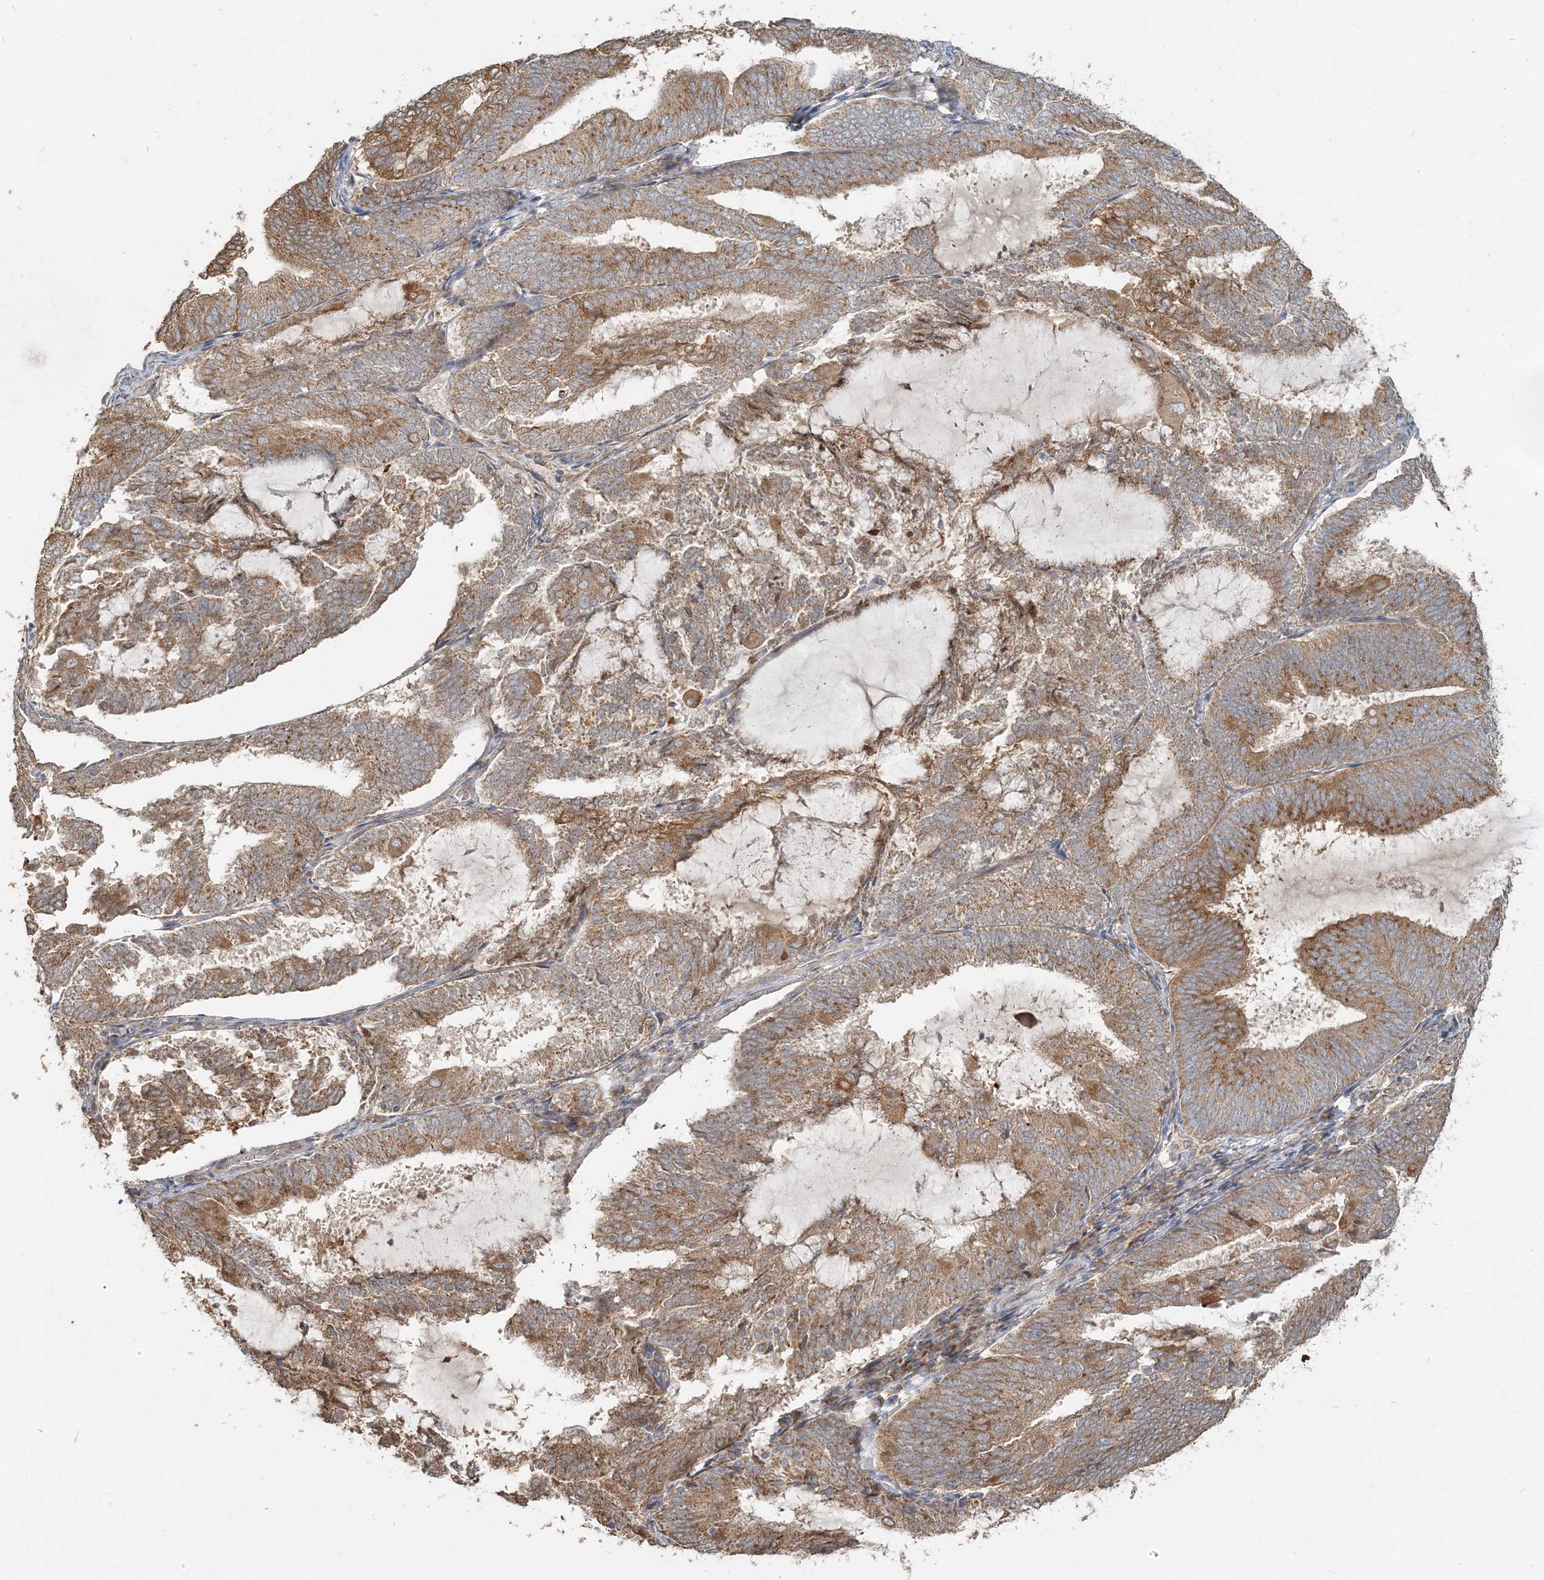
{"staining": {"intensity": "moderate", "quantity": ">75%", "location": "cytoplasmic/membranous"}, "tissue": "endometrial cancer", "cell_type": "Tumor cells", "image_type": "cancer", "snomed": [{"axis": "morphology", "description": "Adenocarcinoma, NOS"}, {"axis": "topography", "description": "Endometrium"}], "caption": "About >75% of tumor cells in adenocarcinoma (endometrial) display moderate cytoplasmic/membranous protein expression as visualized by brown immunohistochemical staining.", "gene": "RAB14", "patient": {"sex": "female", "age": 81}}